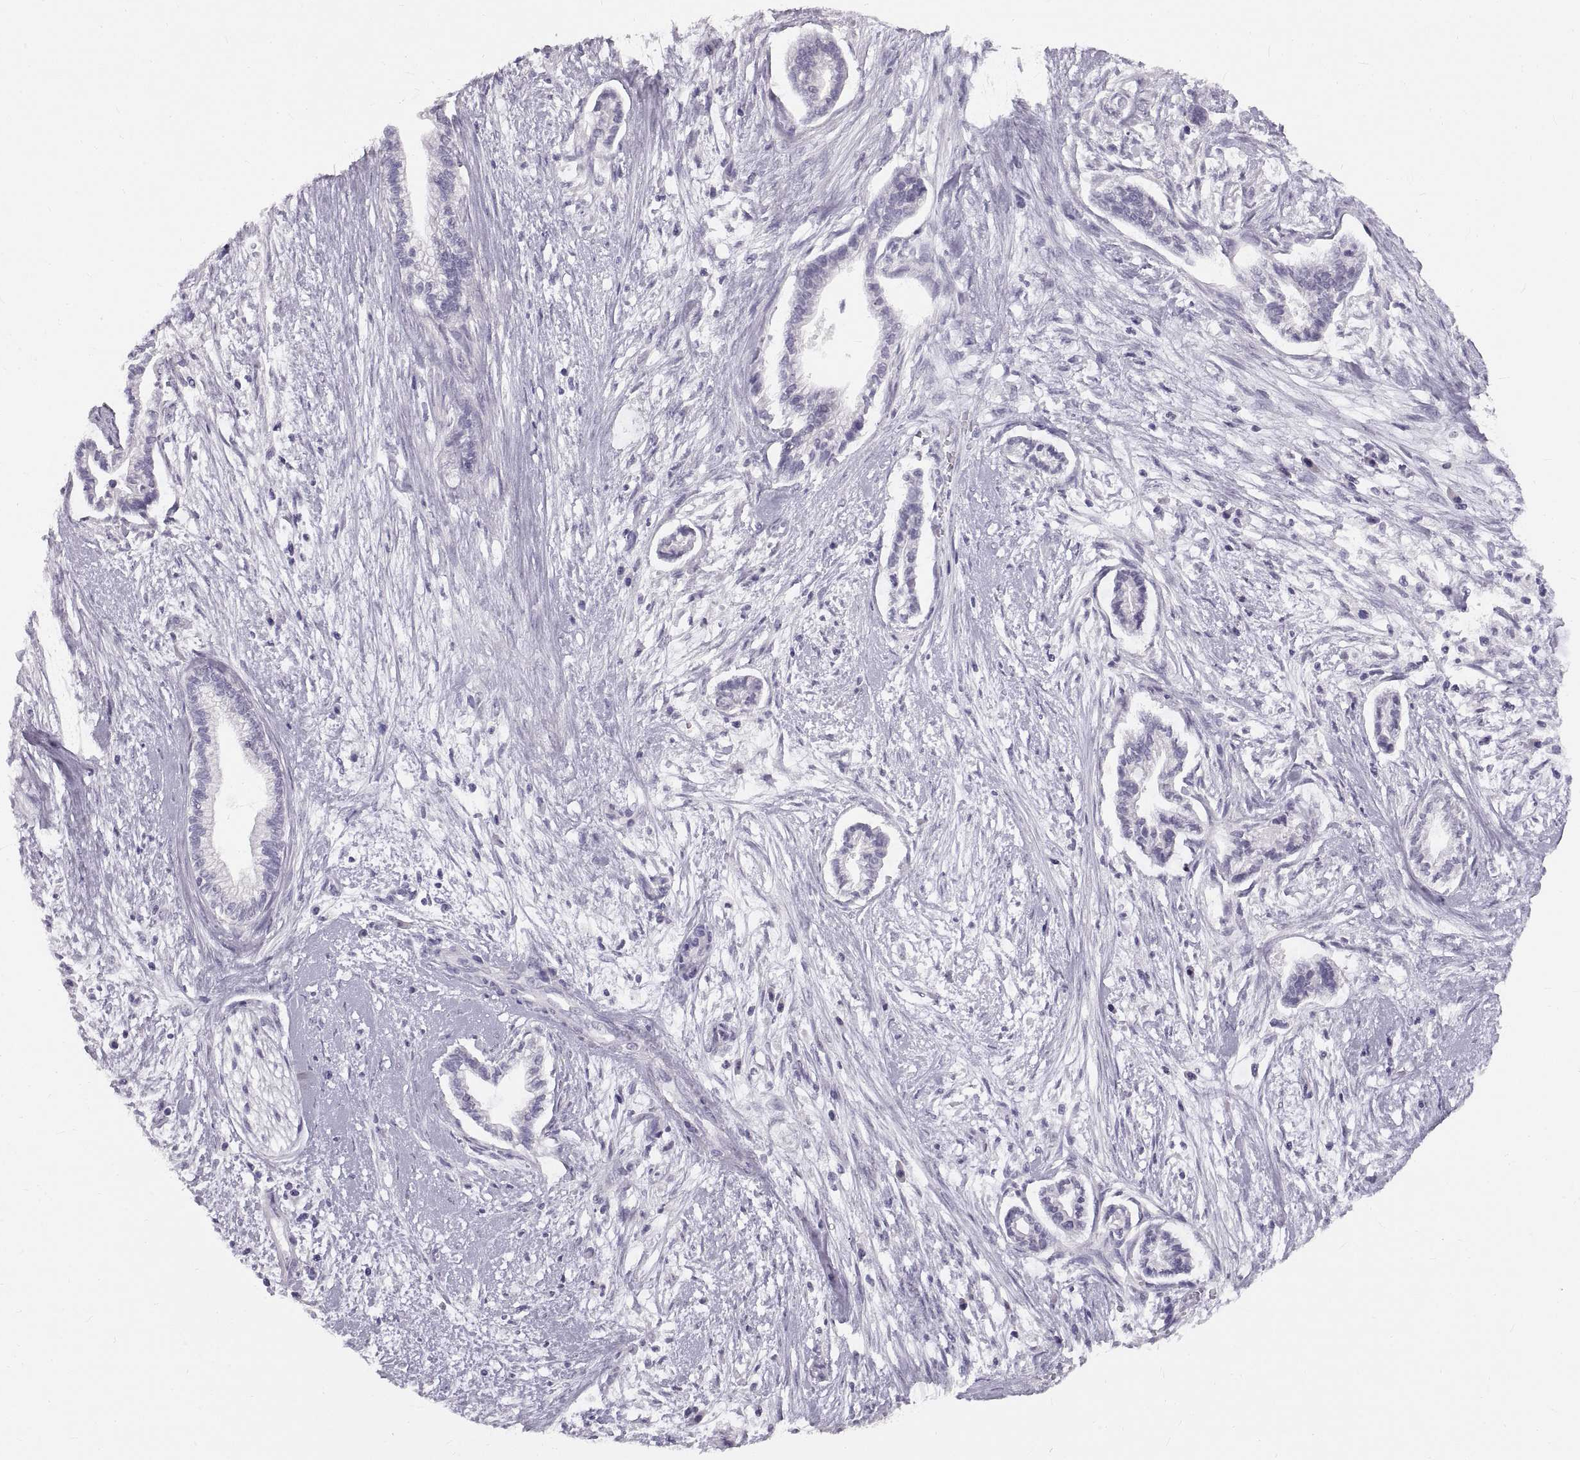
{"staining": {"intensity": "negative", "quantity": "none", "location": "none"}, "tissue": "cervical cancer", "cell_type": "Tumor cells", "image_type": "cancer", "snomed": [{"axis": "morphology", "description": "Adenocarcinoma, NOS"}, {"axis": "topography", "description": "Cervix"}], "caption": "Immunohistochemical staining of cervical cancer (adenocarcinoma) reveals no significant expression in tumor cells. The staining was performed using DAB (3,3'-diaminobenzidine) to visualize the protein expression in brown, while the nuclei were stained in blue with hematoxylin (Magnification: 20x).", "gene": "SPACDR", "patient": {"sex": "female", "age": 62}}